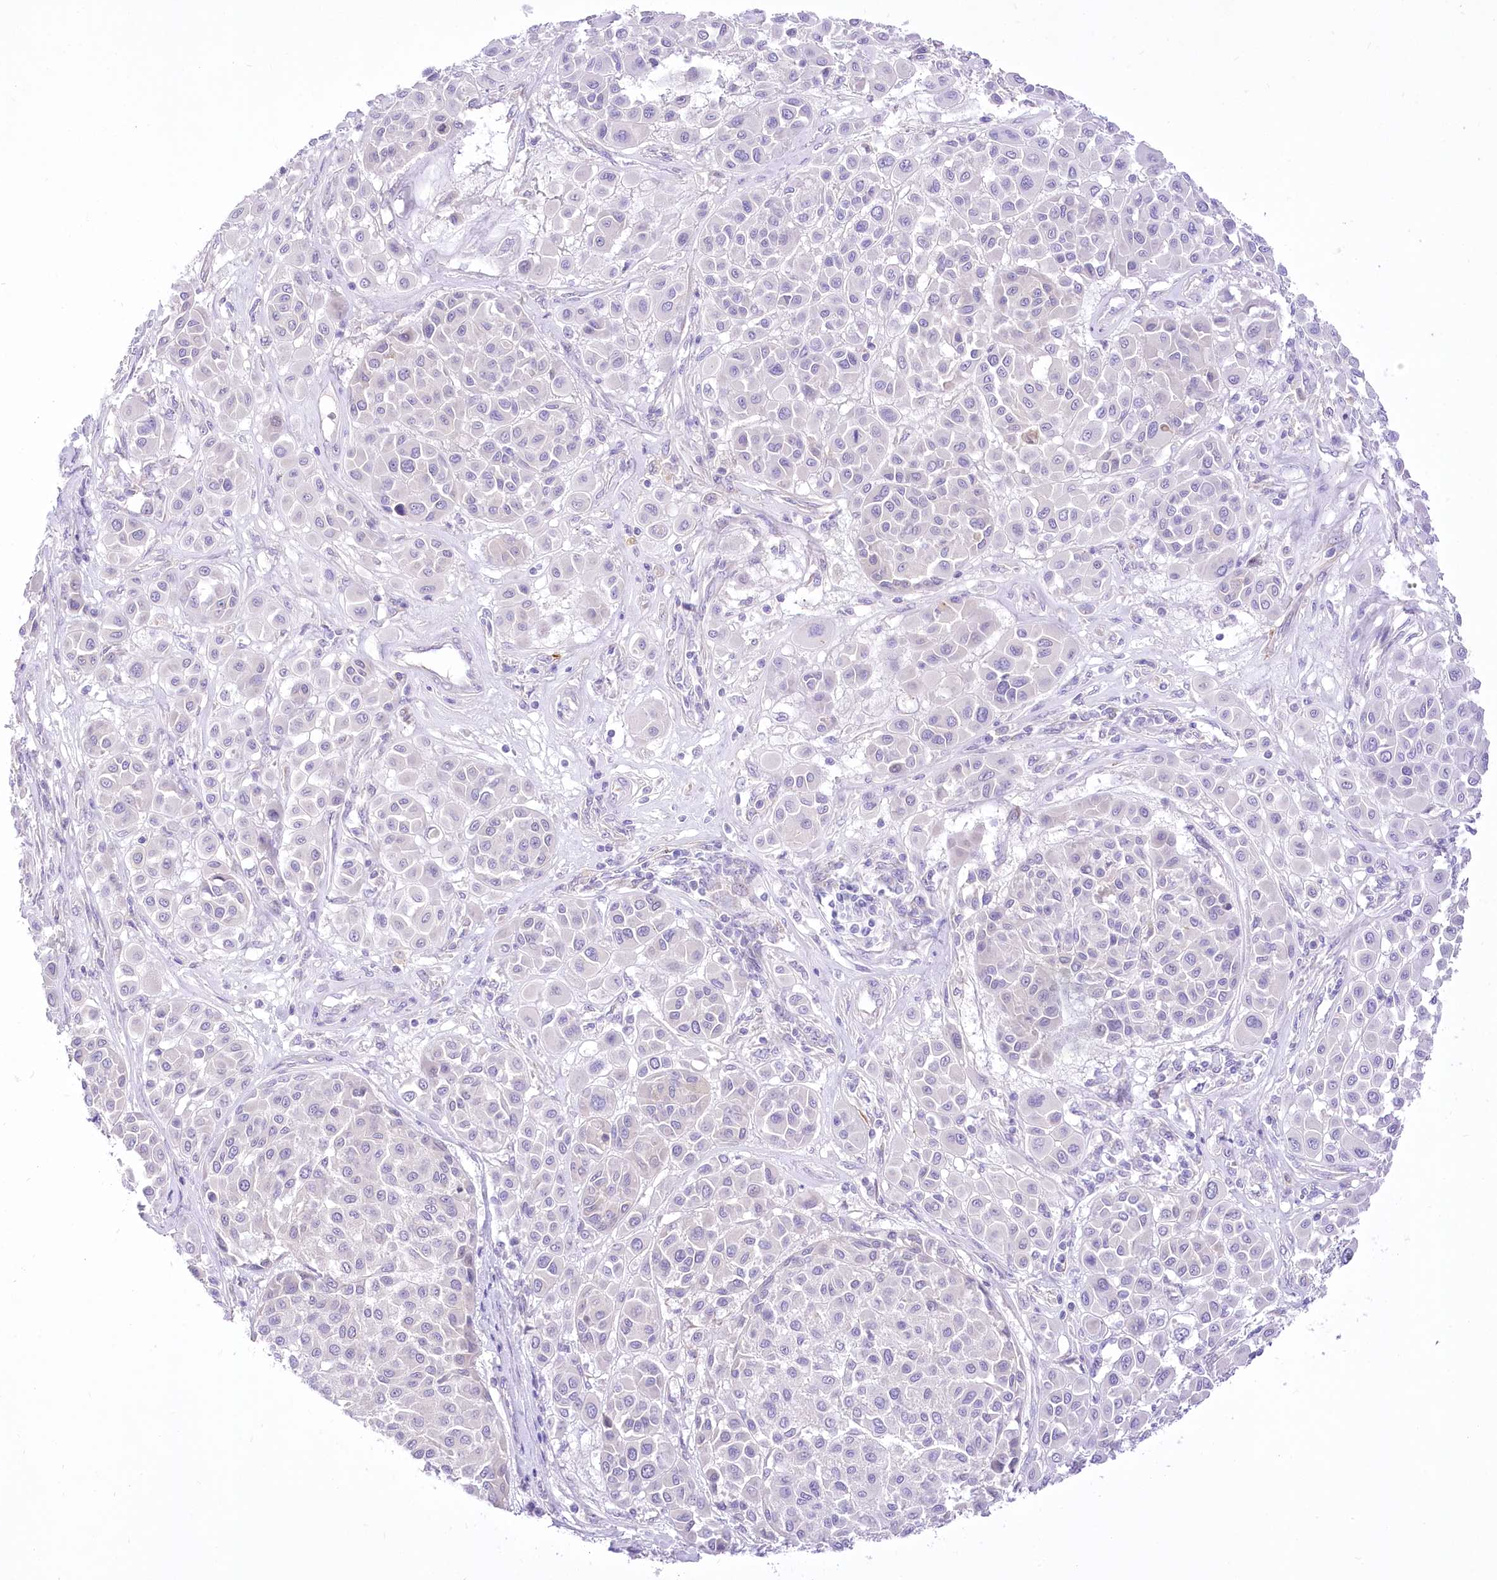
{"staining": {"intensity": "negative", "quantity": "none", "location": "none"}, "tissue": "melanoma", "cell_type": "Tumor cells", "image_type": "cancer", "snomed": [{"axis": "morphology", "description": "Malignant melanoma, Metastatic site"}, {"axis": "topography", "description": "Soft tissue"}], "caption": "This is an IHC histopathology image of human malignant melanoma (metastatic site). There is no expression in tumor cells.", "gene": "HELT", "patient": {"sex": "male", "age": 41}}